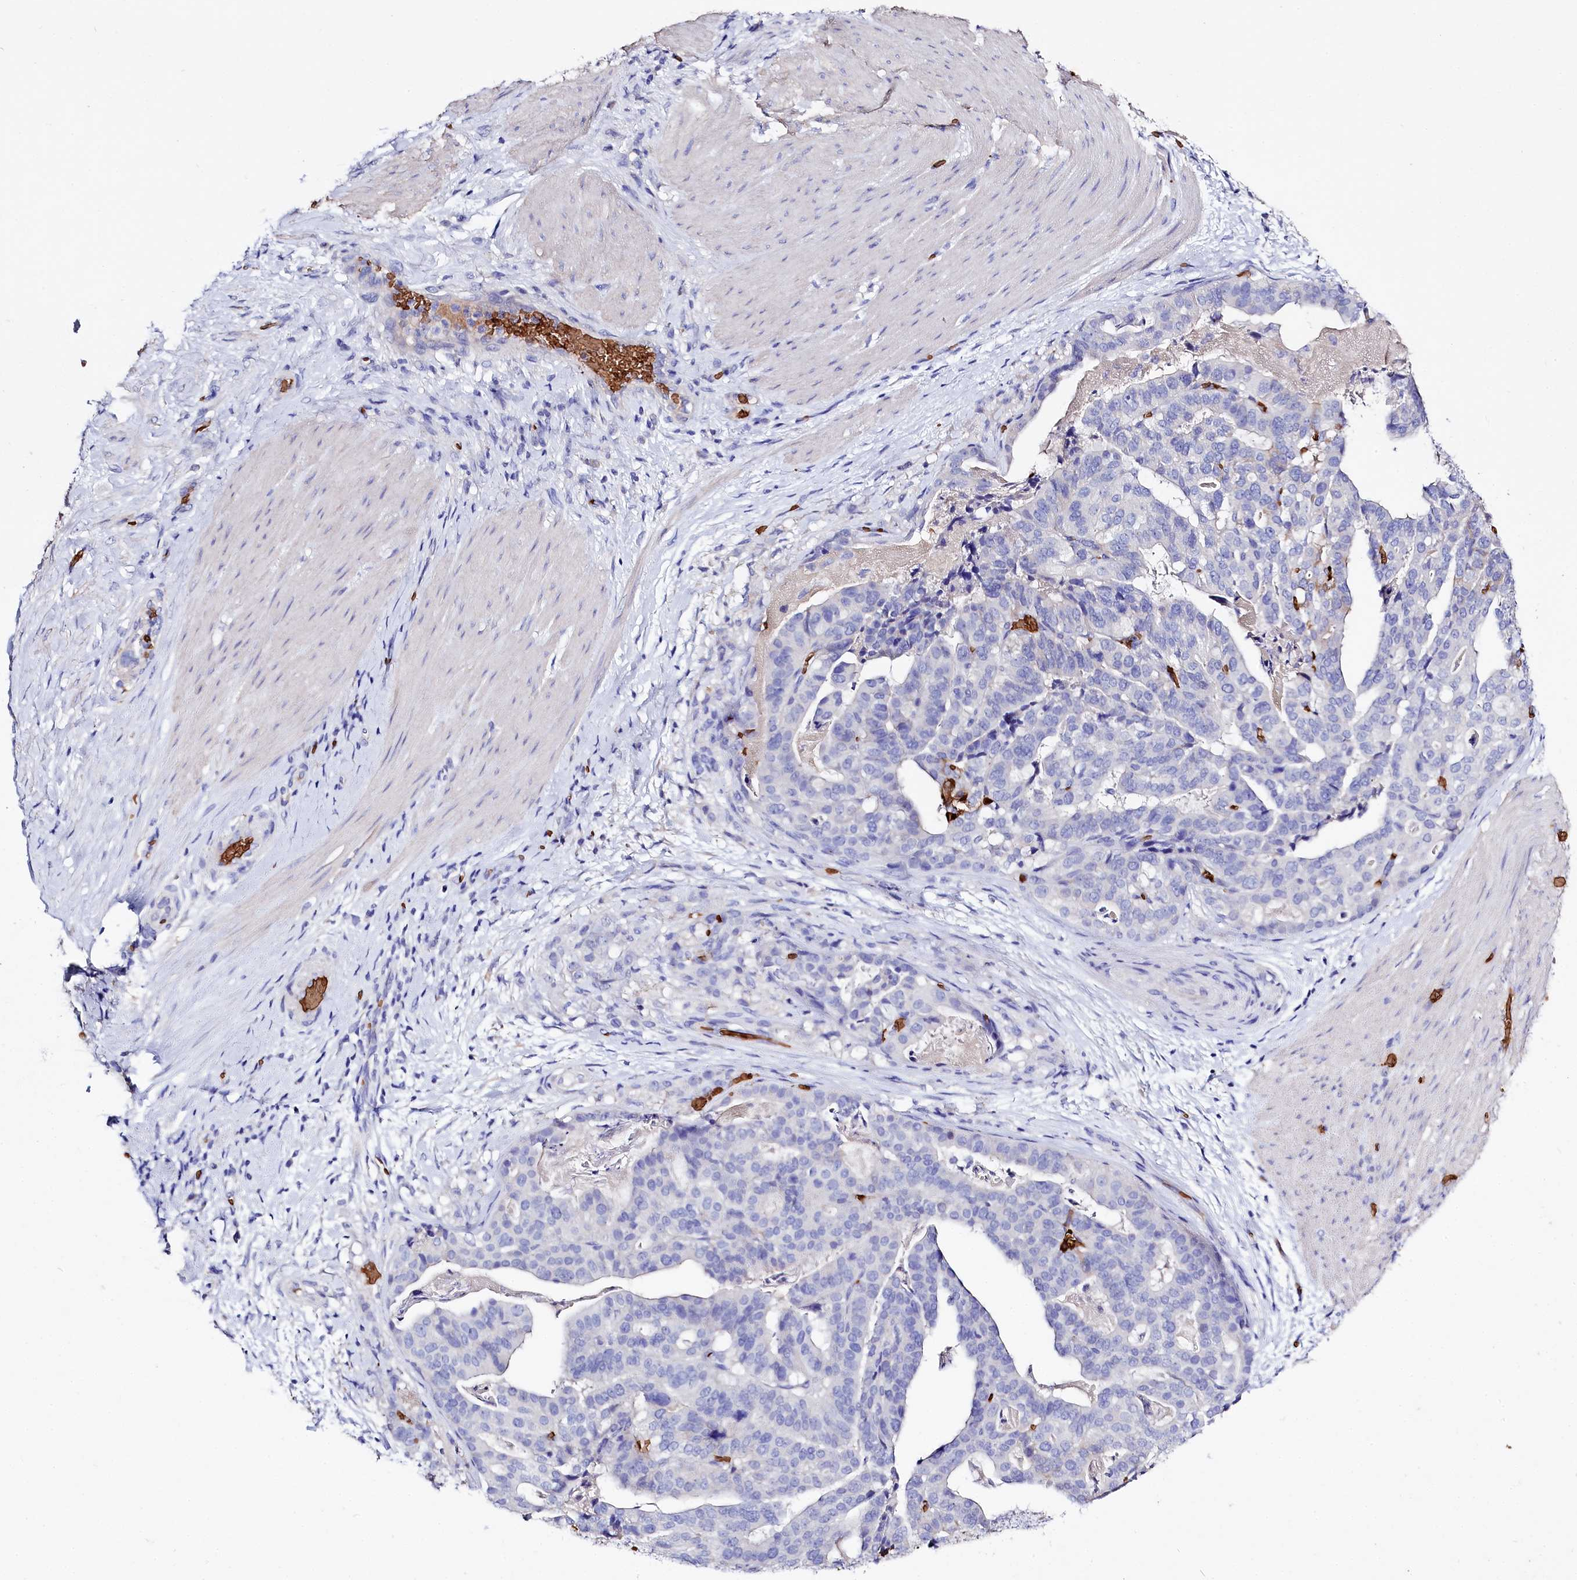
{"staining": {"intensity": "negative", "quantity": "none", "location": "none"}, "tissue": "stomach cancer", "cell_type": "Tumor cells", "image_type": "cancer", "snomed": [{"axis": "morphology", "description": "Adenocarcinoma, NOS"}, {"axis": "topography", "description": "Stomach"}], "caption": "This is a micrograph of immunohistochemistry (IHC) staining of stomach cancer (adenocarcinoma), which shows no expression in tumor cells. (DAB (3,3'-diaminobenzidine) IHC with hematoxylin counter stain).", "gene": "RPUSD3", "patient": {"sex": "male", "age": 48}}